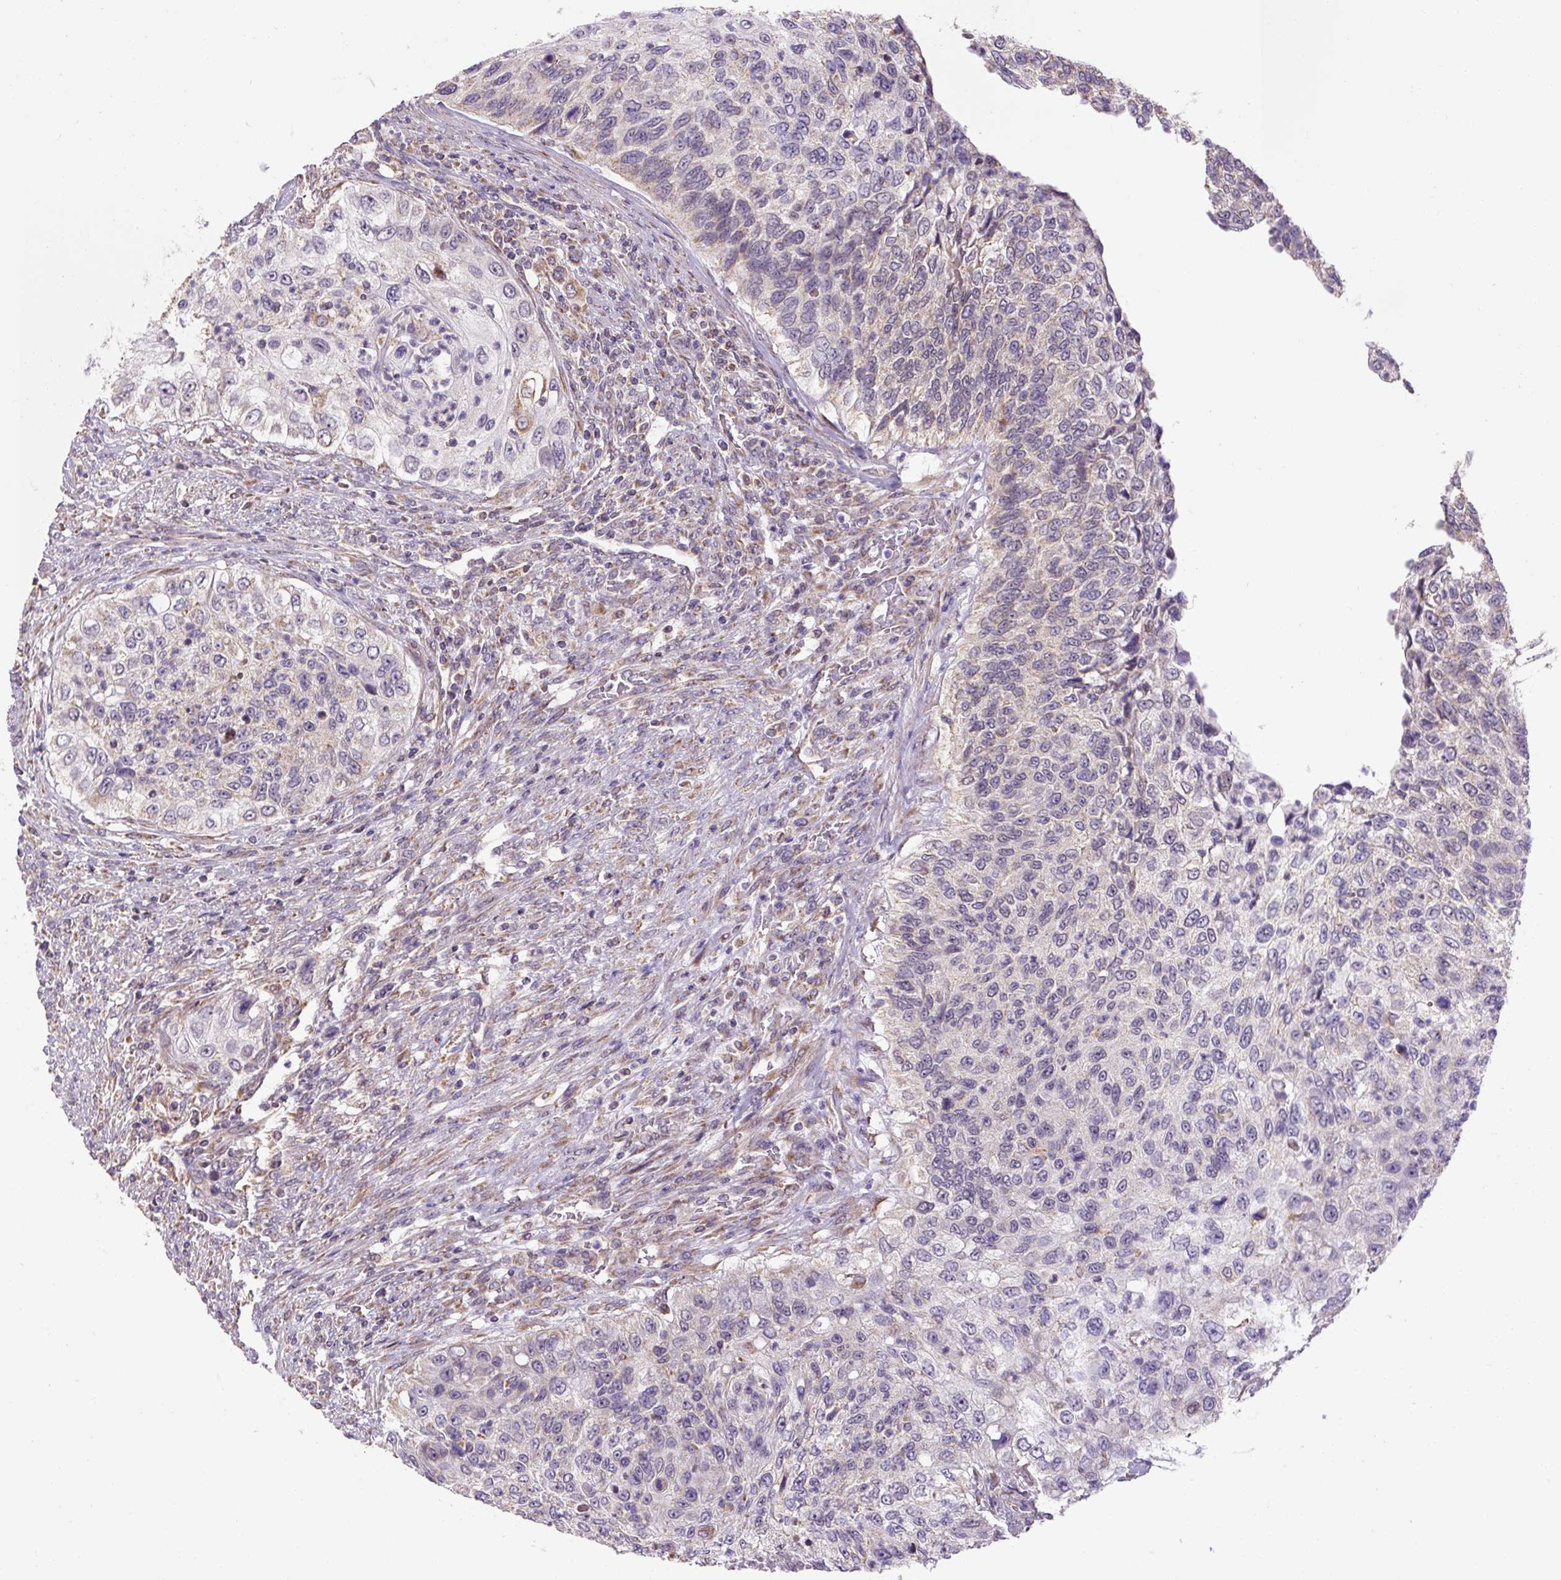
{"staining": {"intensity": "moderate", "quantity": "<25%", "location": "cytoplasmic/membranous"}, "tissue": "urothelial cancer", "cell_type": "Tumor cells", "image_type": "cancer", "snomed": [{"axis": "morphology", "description": "Urothelial carcinoma, High grade"}, {"axis": "topography", "description": "Urinary bladder"}], "caption": "This is an image of immunohistochemistry (IHC) staining of urothelial cancer, which shows moderate expression in the cytoplasmic/membranous of tumor cells.", "gene": "MFSD9", "patient": {"sex": "female", "age": 60}}